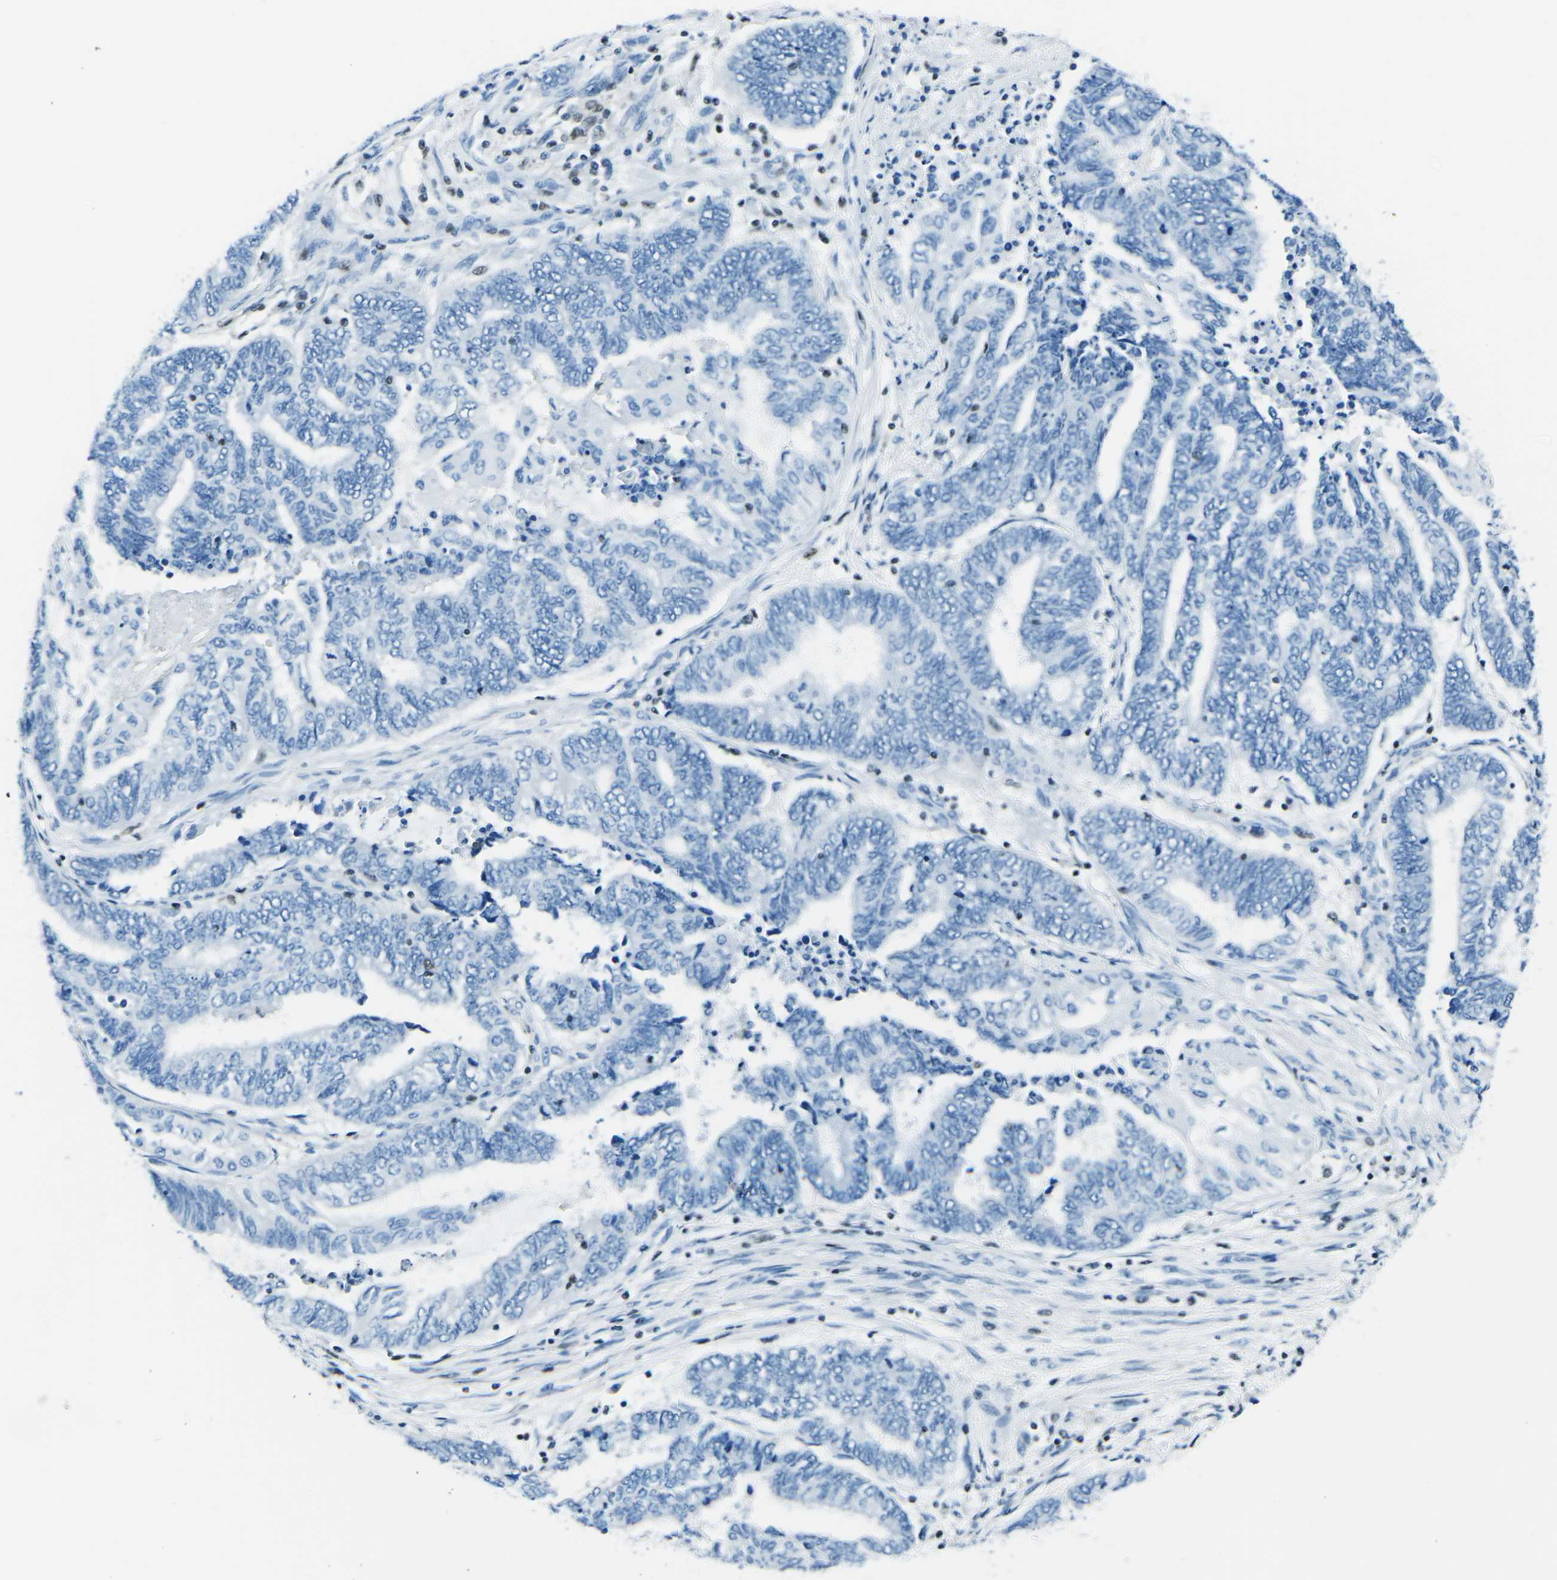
{"staining": {"intensity": "negative", "quantity": "none", "location": "none"}, "tissue": "endometrial cancer", "cell_type": "Tumor cells", "image_type": "cancer", "snomed": [{"axis": "morphology", "description": "Adenocarcinoma, NOS"}, {"axis": "topography", "description": "Uterus"}, {"axis": "topography", "description": "Endometrium"}], "caption": "Endometrial adenocarcinoma stained for a protein using IHC displays no expression tumor cells.", "gene": "CELF2", "patient": {"sex": "female", "age": 70}}